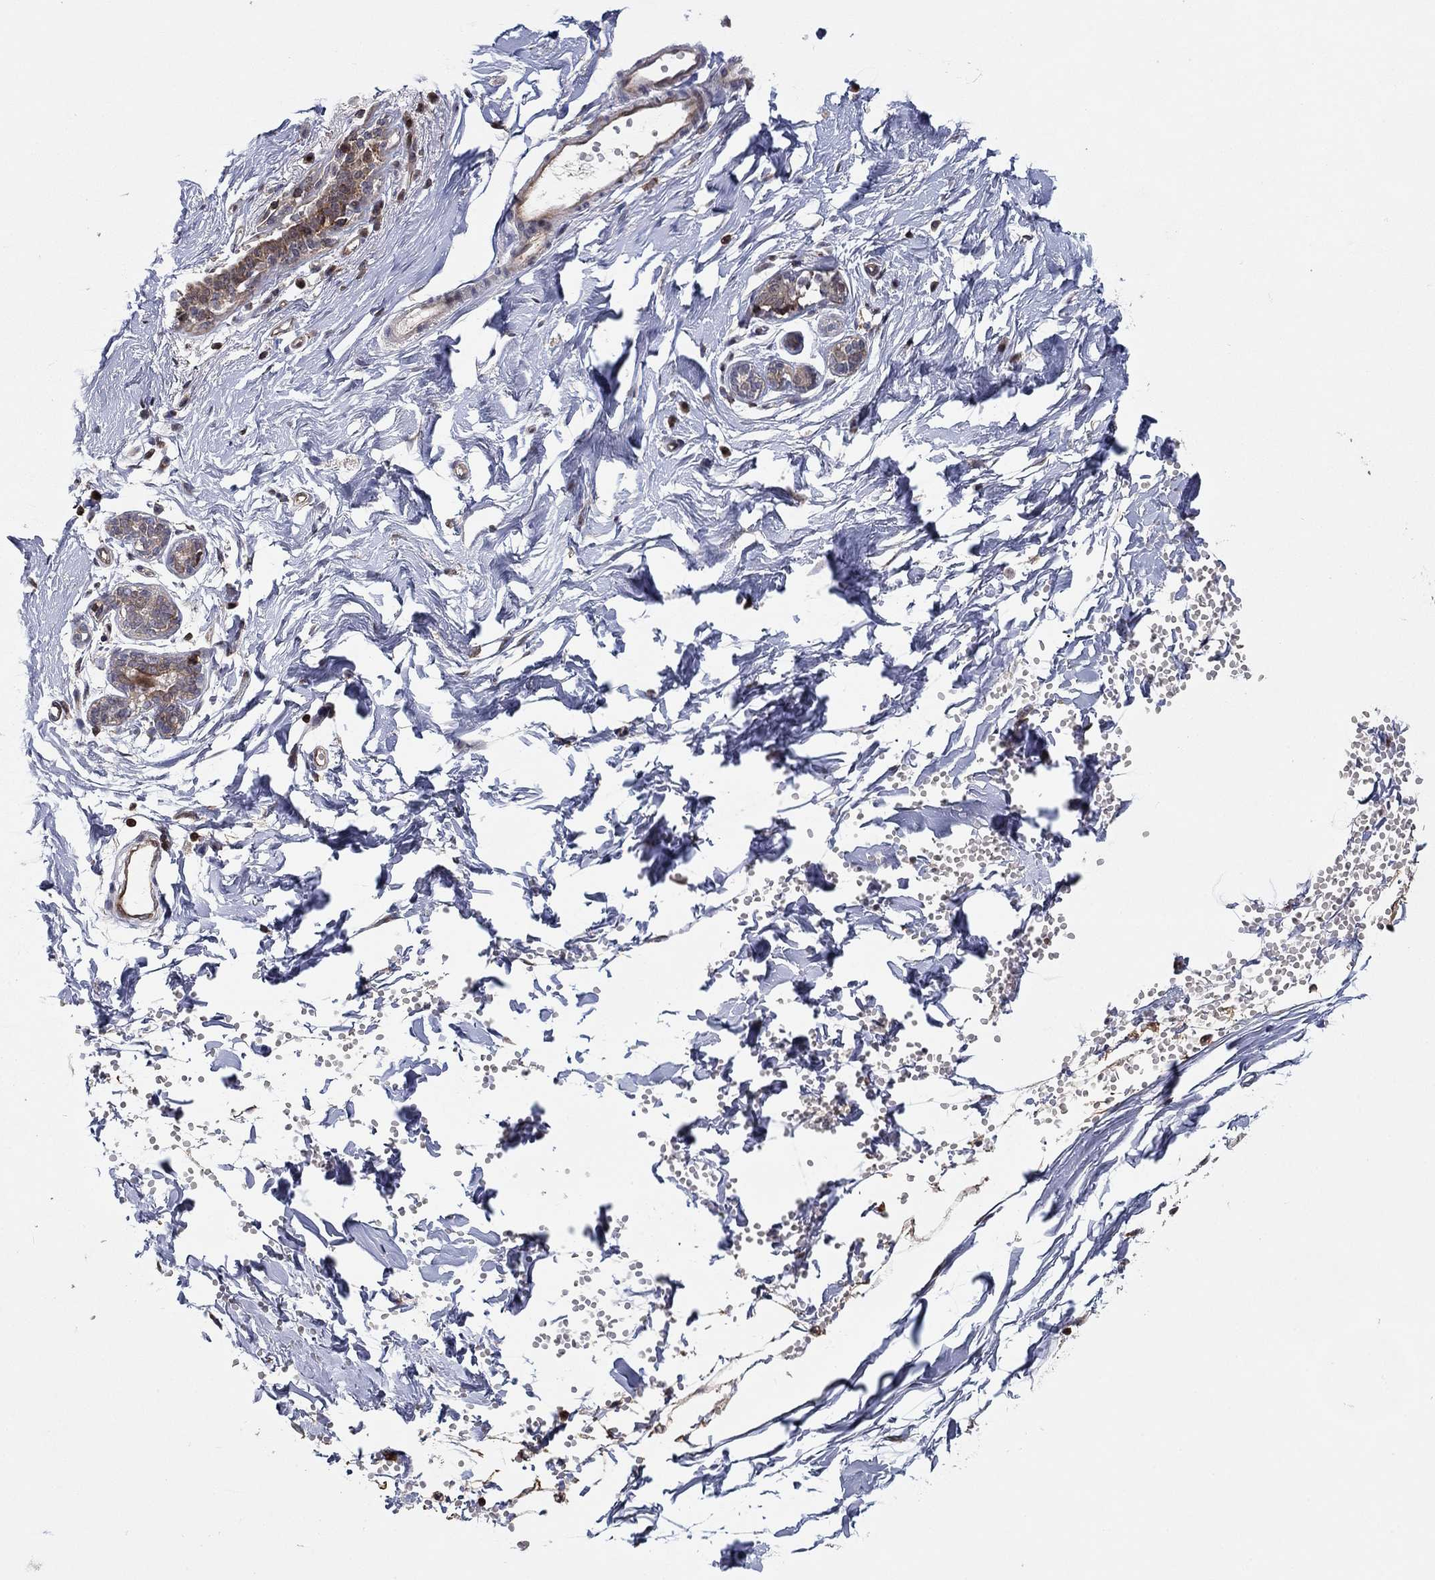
{"staining": {"intensity": "moderate", "quantity": "<25%", "location": "cytoplasmic/membranous"}, "tissue": "breast", "cell_type": "Glandular cells", "image_type": "normal", "snomed": [{"axis": "morphology", "description": "Normal tissue, NOS"}, {"axis": "topography", "description": "Breast"}], "caption": "Moderate cytoplasmic/membranous positivity is present in approximately <25% of glandular cells in normal breast.", "gene": "LPCAT4", "patient": {"sex": "female", "age": 37}}